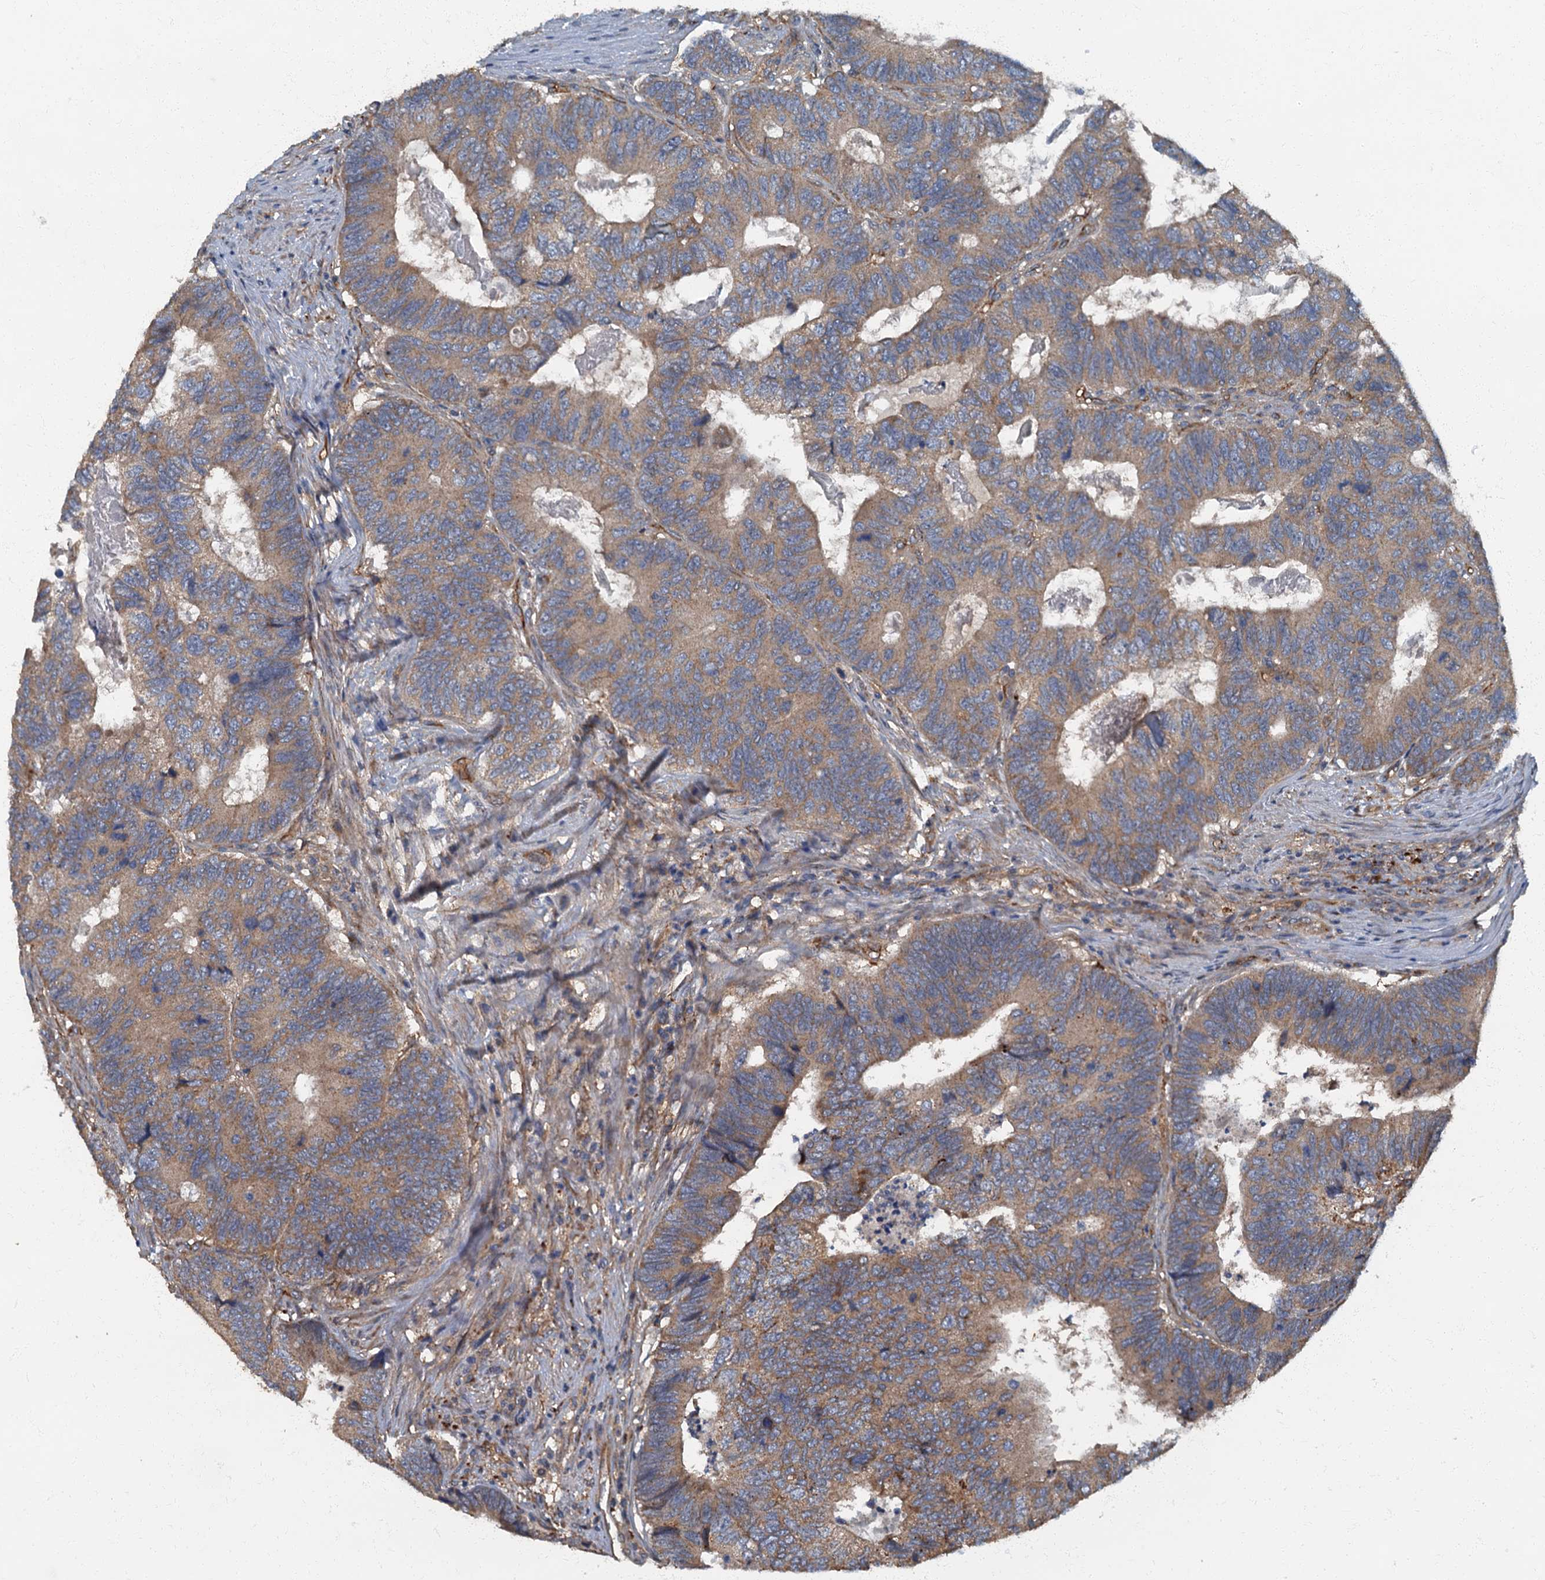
{"staining": {"intensity": "weak", "quantity": ">75%", "location": "cytoplasmic/membranous"}, "tissue": "colorectal cancer", "cell_type": "Tumor cells", "image_type": "cancer", "snomed": [{"axis": "morphology", "description": "Adenocarcinoma, NOS"}, {"axis": "topography", "description": "Colon"}], "caption": "Brown immunohistochemical staining in human adenocarcinoma (colorectal) demonstrates weak cytoplasmic/membranous staining in about >75% of tumor cells.", "gene": "ARL11", "patient": {"sex": "female", "age": 67}}